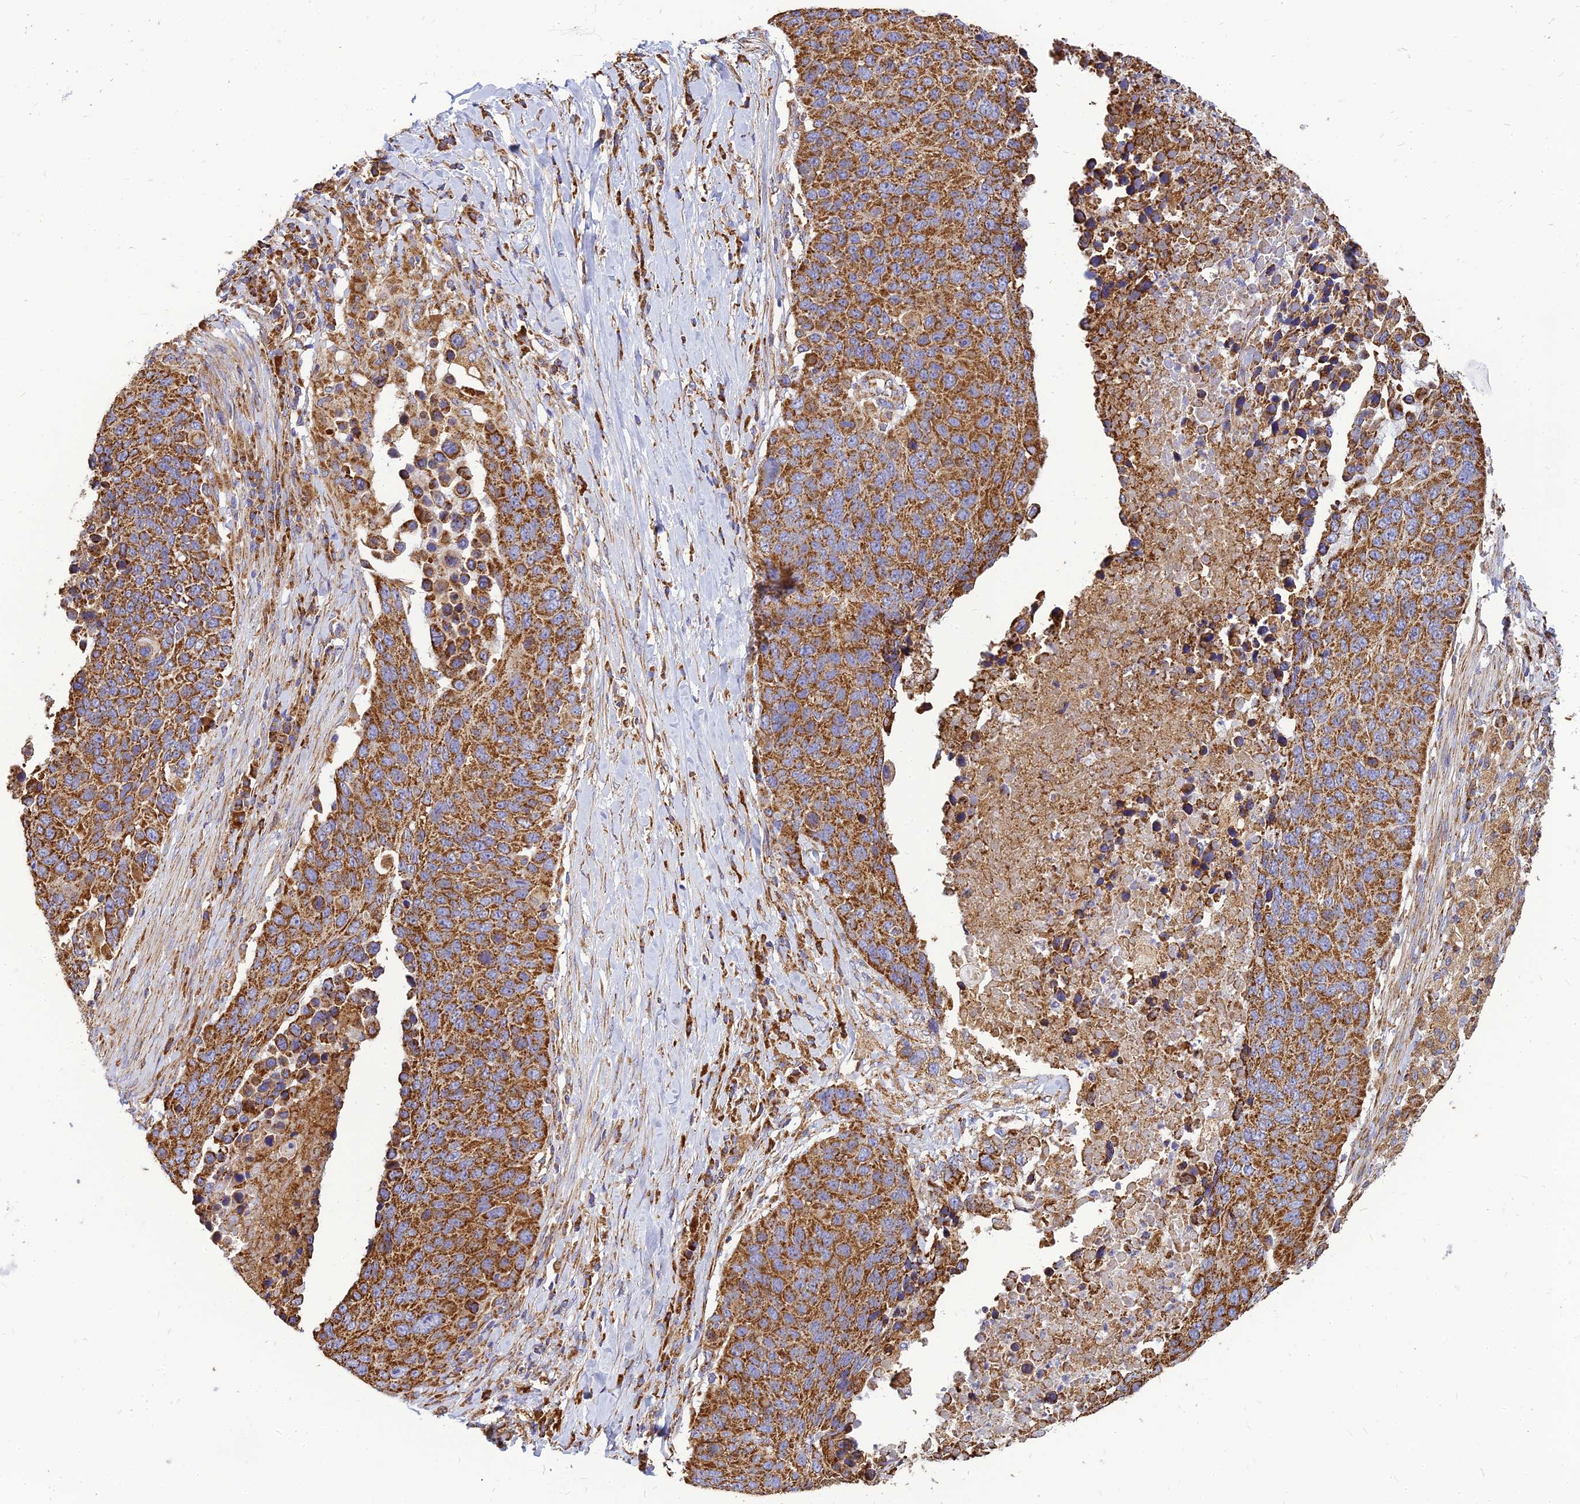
{"staining": {"intensity": "strong", "quantity": ">75%", "location": "cytoplasmic/membranous"}, "tissue": "lung cancer", "cell_type": "Tumor cells", "image_type": "cancer", "snomed": [{"axis": "morphology", "description": "Normal tissue, NOS"}, {"axis": "morphology", "description": "Squamous cell carcinoma, NOS"}, {"axis": "topography", "description": "Lymph node"}, {"axis": "topography", "description": "Lung"}], "caption": "Protein expression analysis of lung cancer (squamous cell carcinoma) reveals strong cytoplasmic/membranous positivity in approximately >75% of tumor cells.", "gene": "THUMPD2", "patient": {"sex": "male", "age": 66}}